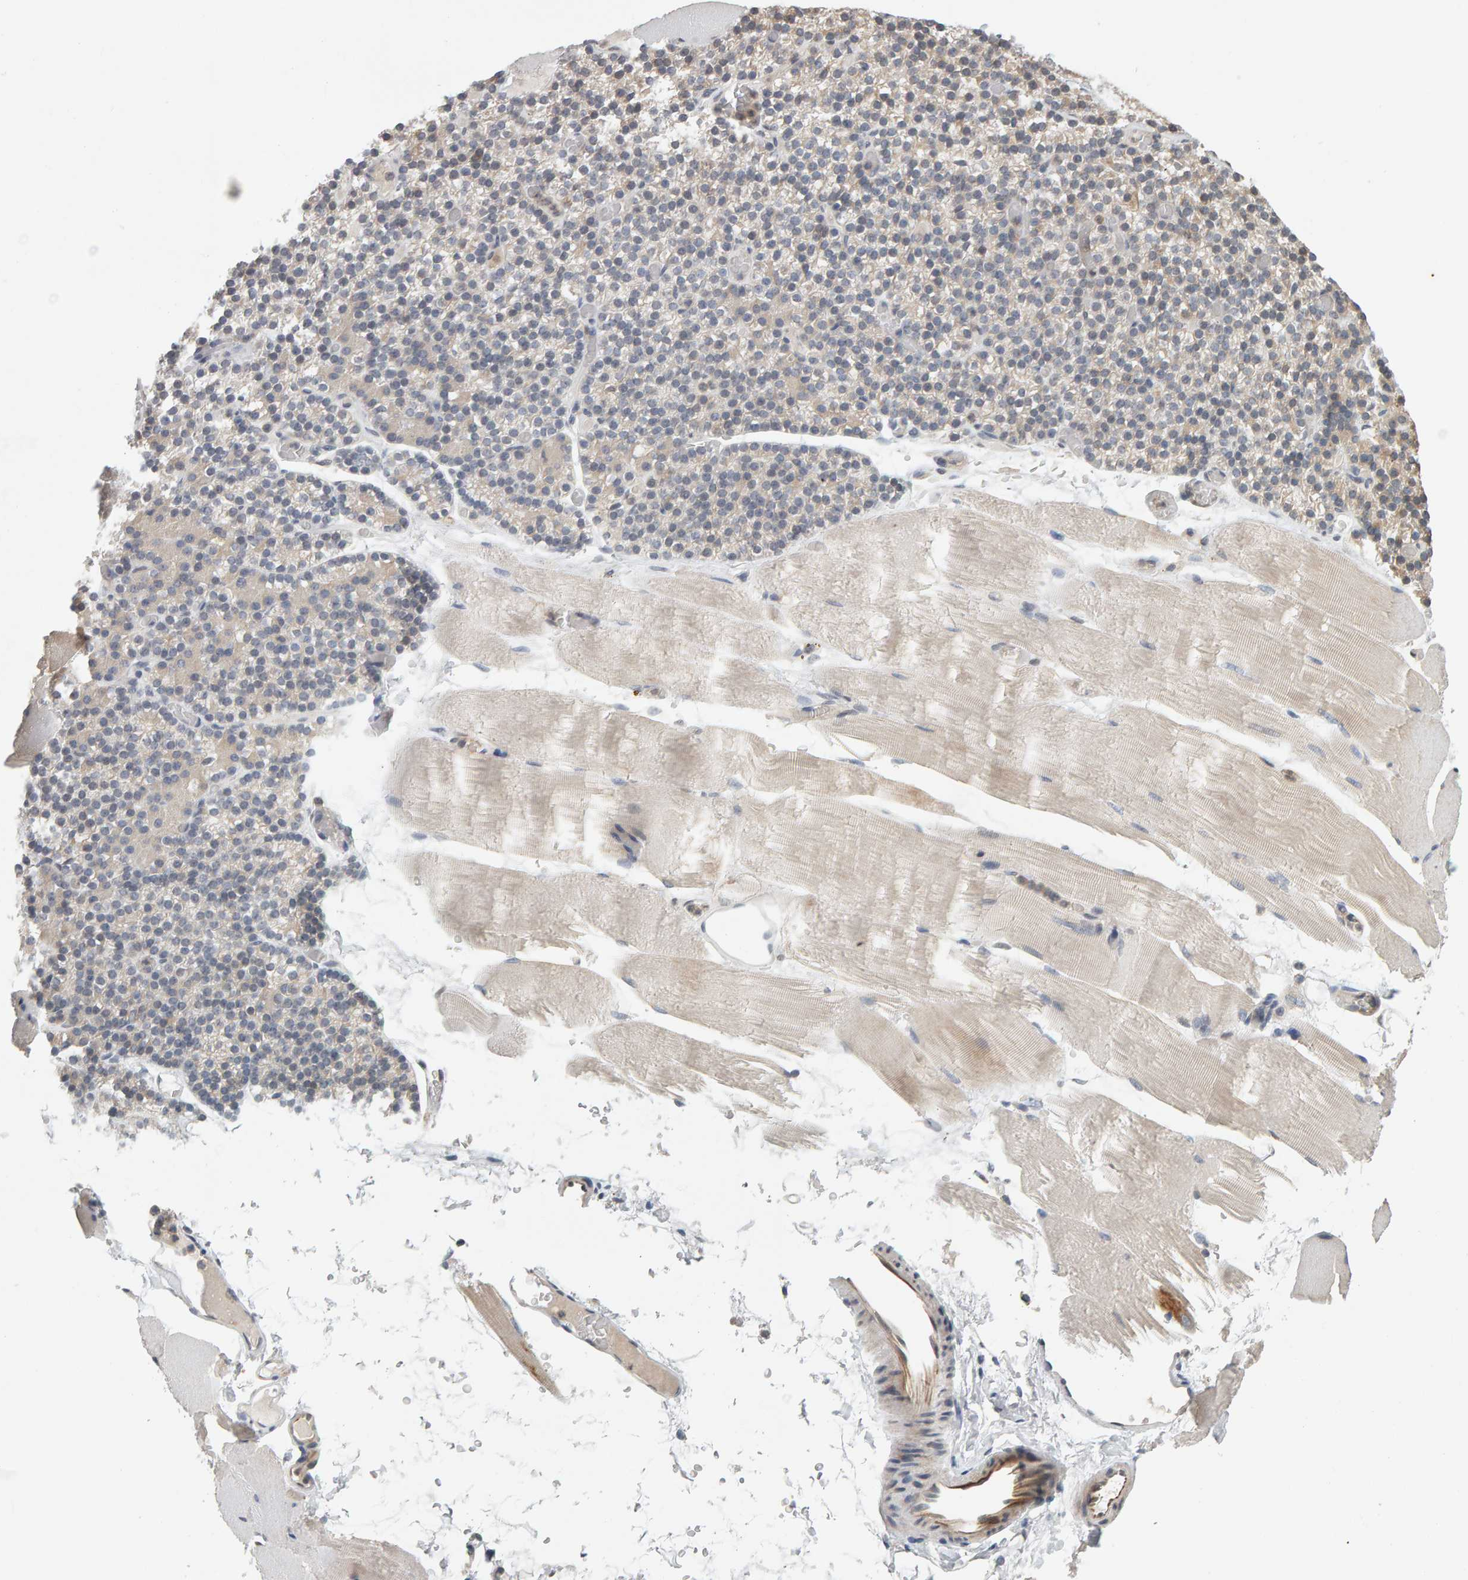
{"staining": {"intensity": "negative", "quantity": "none", "location": "none"}, "tissue": "skeletal muscle", "cell_type": "Myocytes", "image_type": "normal", "snomed": [{"axis": "morphology", "description": "Normal tissue, NOS"}, {"axis": "topography", "description": "Skeletal muscle"}, {"axis": "topography", "description": "Parathyroid gland"}], "caption": "DAB (3,3'-diaminobenzidine) immunohistochemical staining of normal human skeletal muscle demonstrates no significant positivity in myocytes.", "gene": "TEFM", "patient": {"sex": "female", "age": 37}}